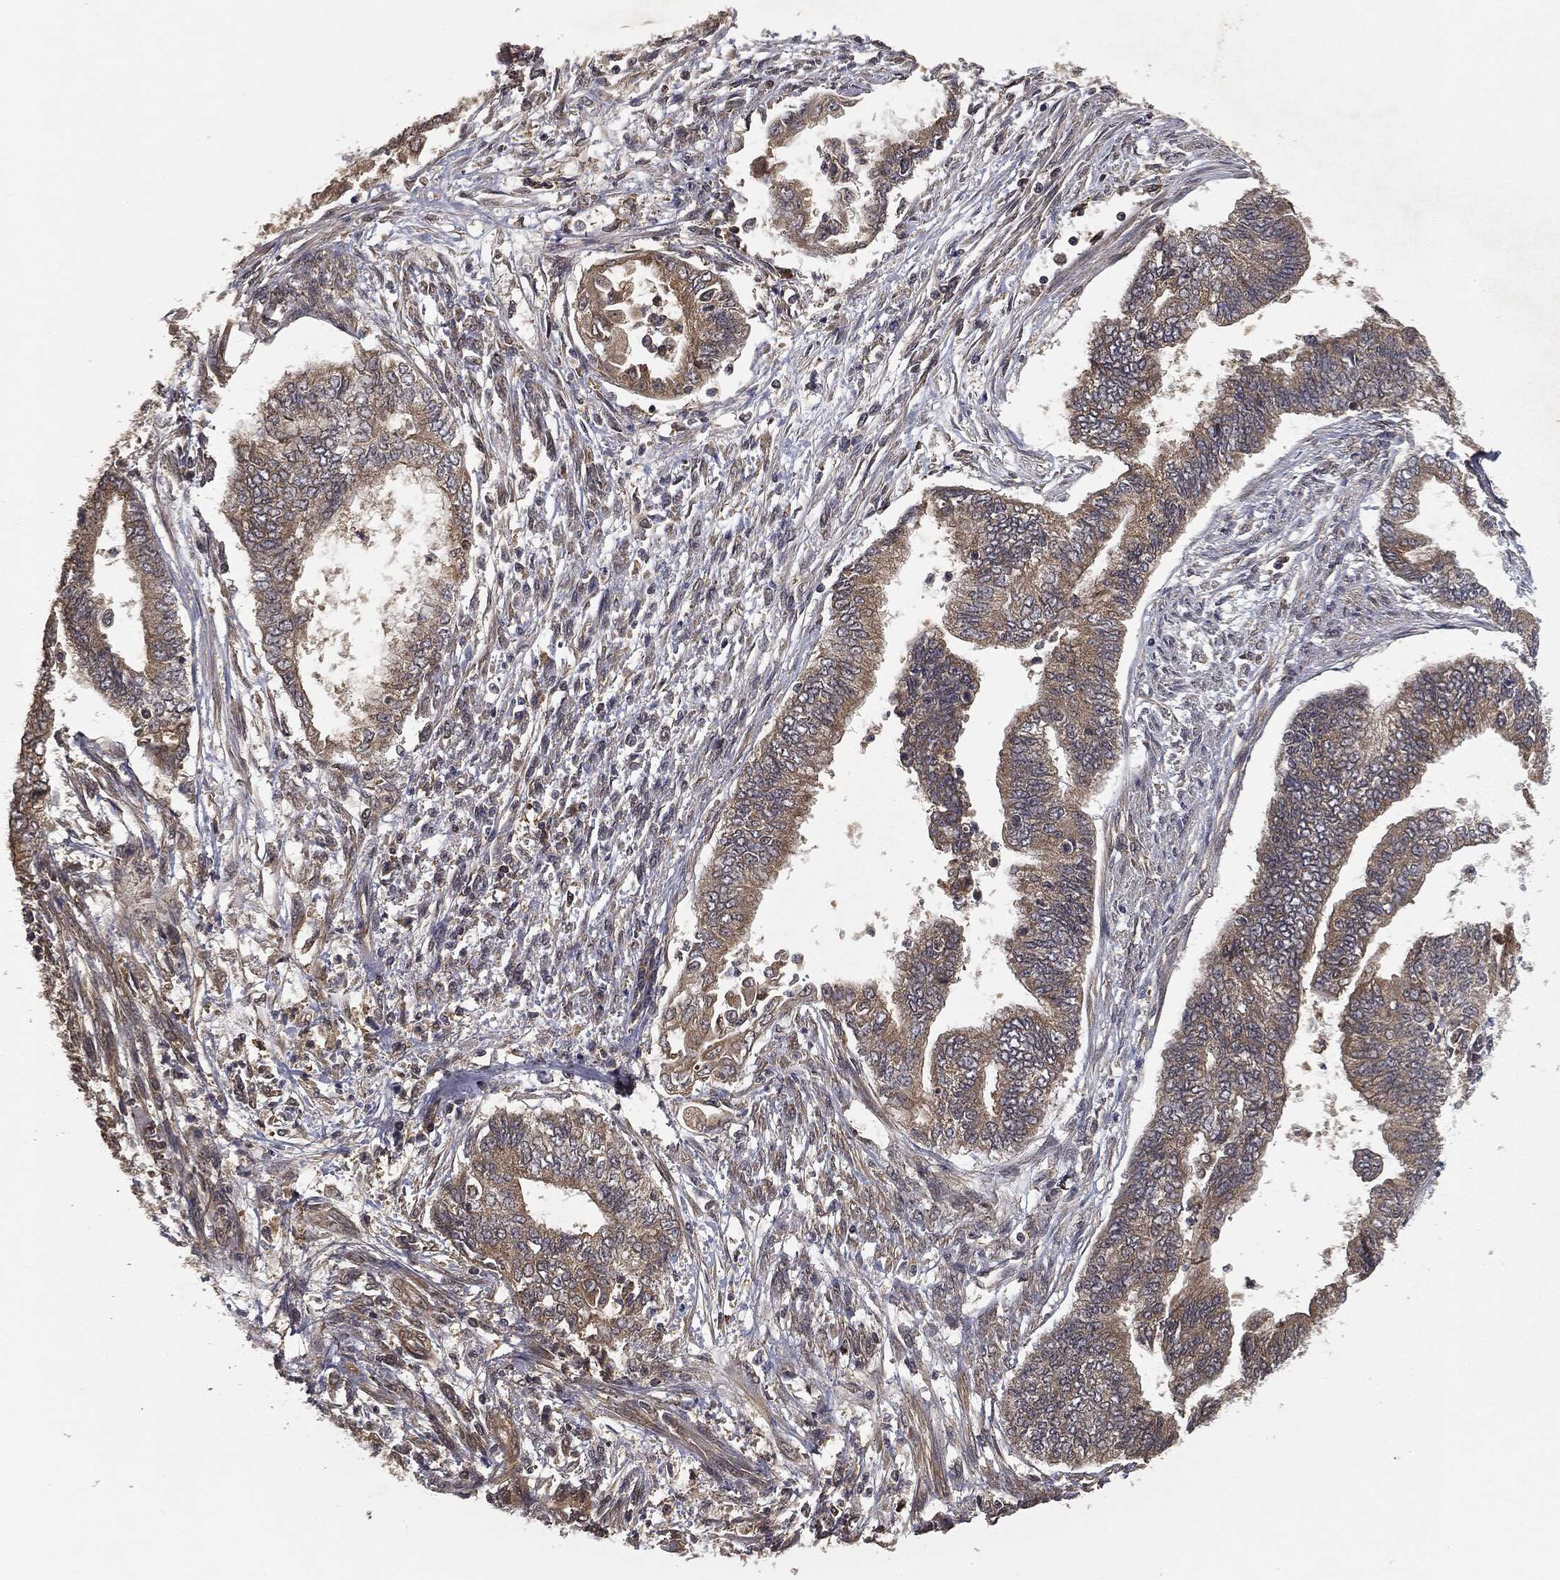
{"staining": {"intensity": "weak", "quantity": "25%-75%", "location": "cytoplasmic/membranous"}, "tissue": "endometrial cancer", "cell_type": "Tumor cells", "image_type": "cancer", "snomed": [{"axis": "morphology", "description": "Adenocarcinoma, NOS"}, {"axis": "topography", "description": "Endometrium"}], "caption": "Brown immunohistochemical staining in human endometrial adenocarcinoma demonstrates weak cytoplasmic/membranous staining in about 25%-75% of tumor cells.", "gene": "MIER2", "patient": {"sex": "female", "age": 65}}